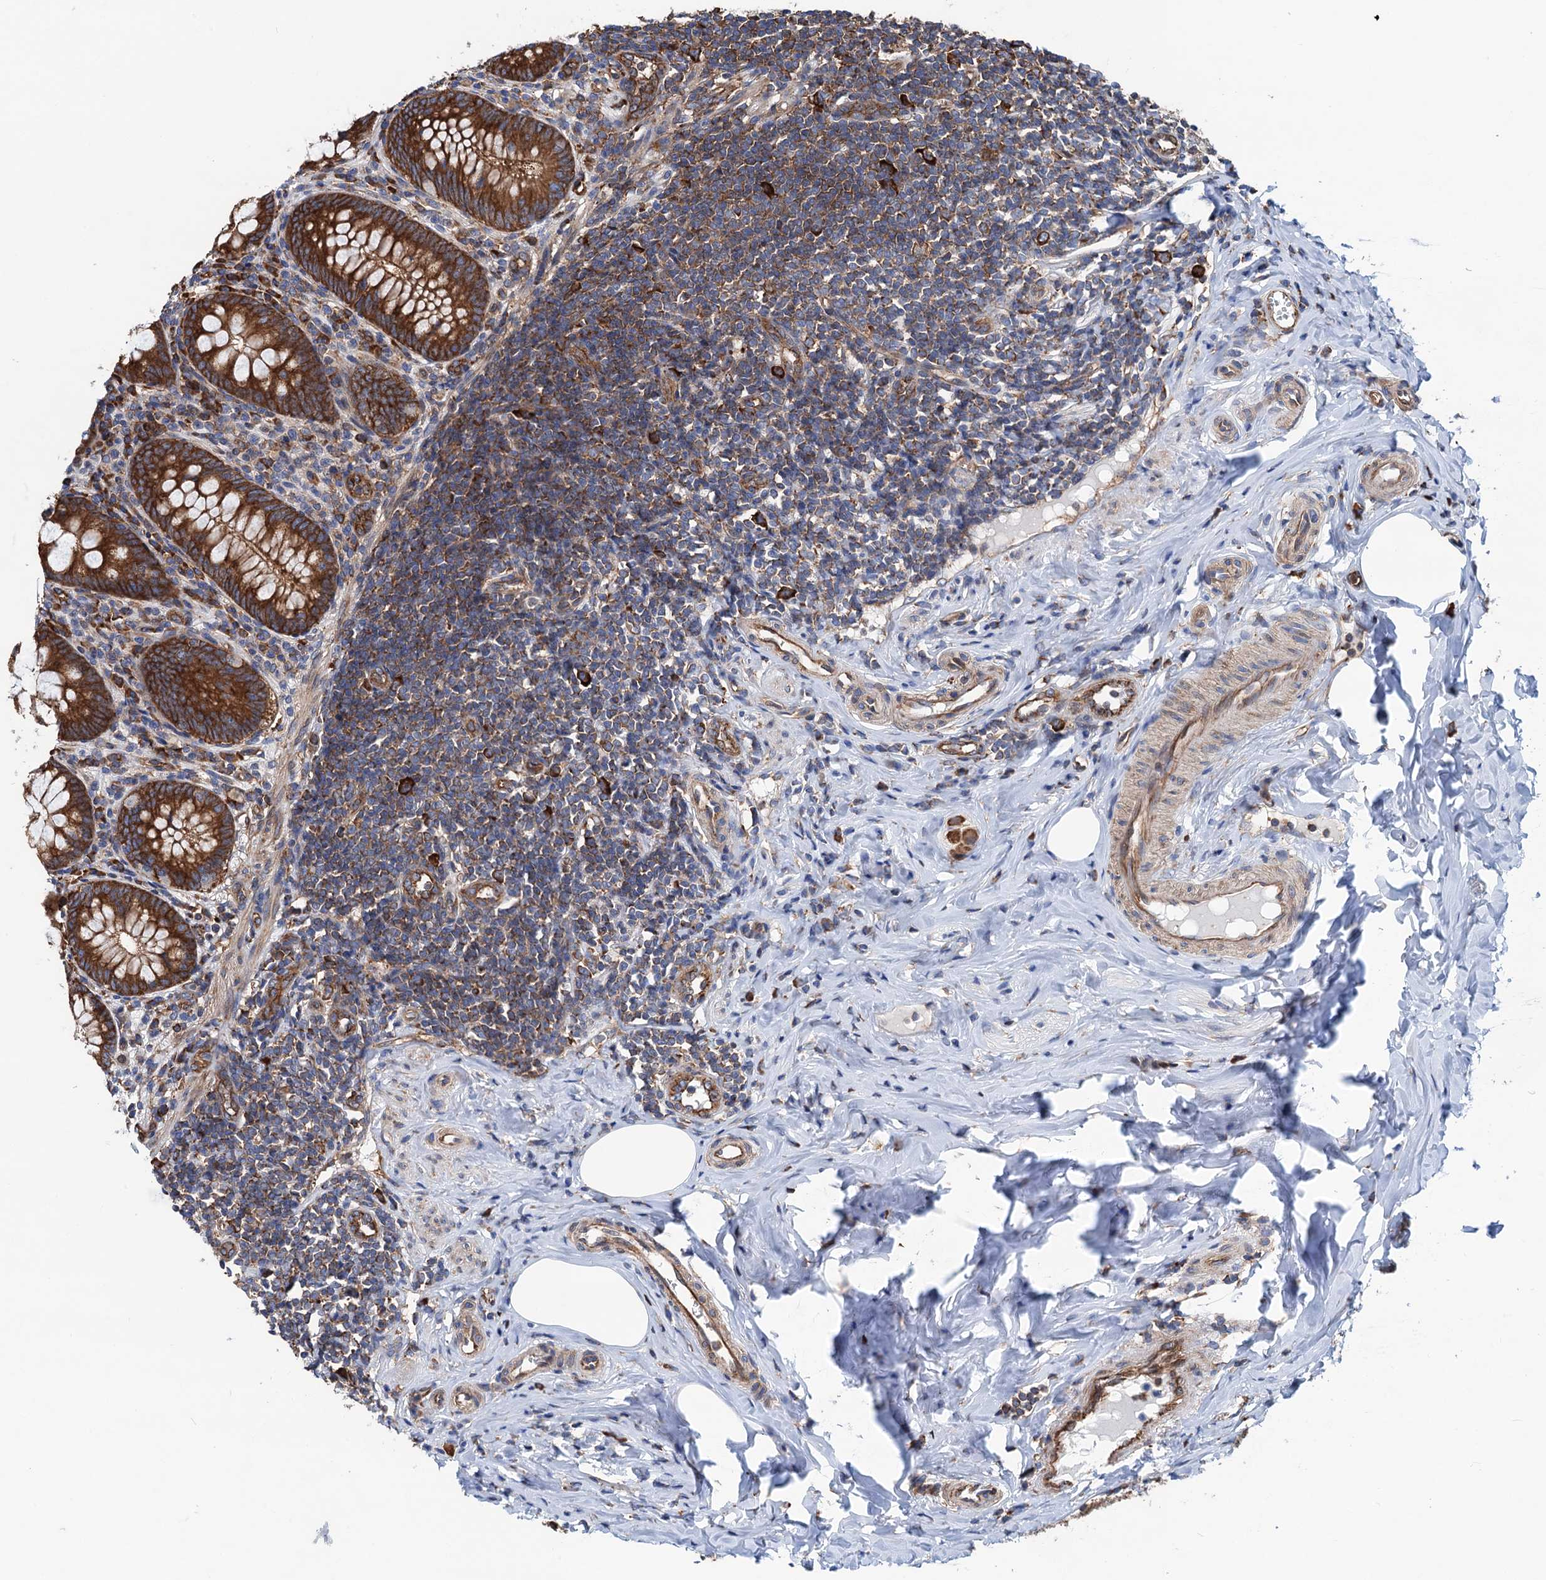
{"staining": {"intensity": "strong", "quantity": ">75%", "location": "cytoplasmic/membranous"}, "tissue": "appendix", "cell_type": "Glandular cells", "image_type": "normal", "snomed": [{"axis": "morphology", "description": "Normal tissue, NOS"}, {"axis": "topography", "description": "Appendix"}], "caption": "Strong cytoplasmic/membranous positivity for a protein is present in about >75% of glandular cells of unremarkable appendix using immunohistochemistry (IHC).", "gene": "SLC12A7", "patient": {"sex": "female", "age": 33}}